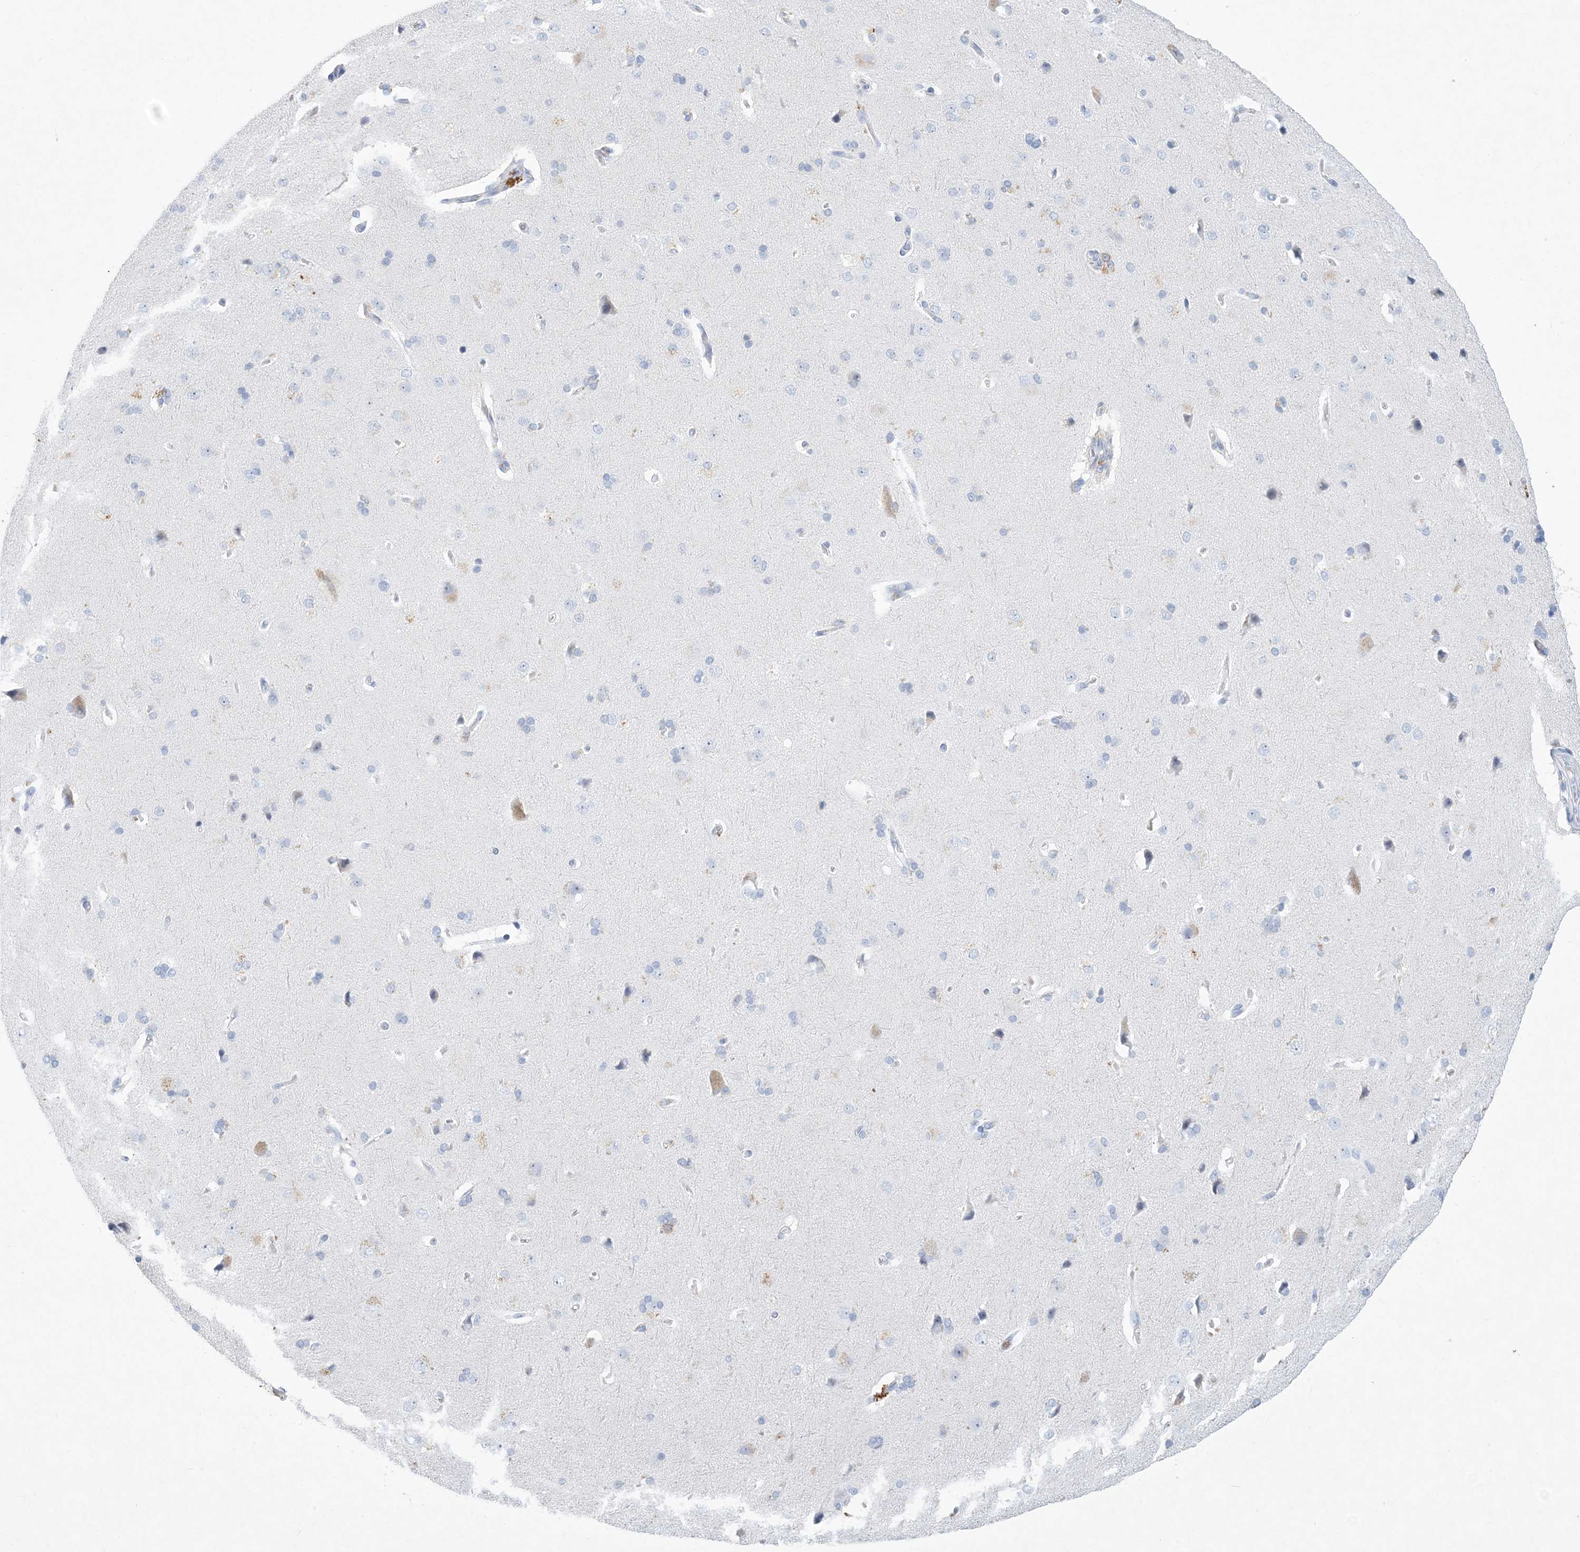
{"staining": {"intensity": "negative", "quantity": "none", "location": "none"}, "tissue": "cerebral cortex", "cell_type": "Endothelial cells", "image_type": "normal", "snomed": [{"axis": "morphology", "description": "Normal tissue, NOS"}, {"axis": "topography", "description": "Cerebral cortex"}], "caption": "This is an immunohistochemistry (IHC) image of benign cerebral cortex. There is no staining in endothelial cells.", "gene": "PSD4", "patient": {"sex": "male", "age": 62}}